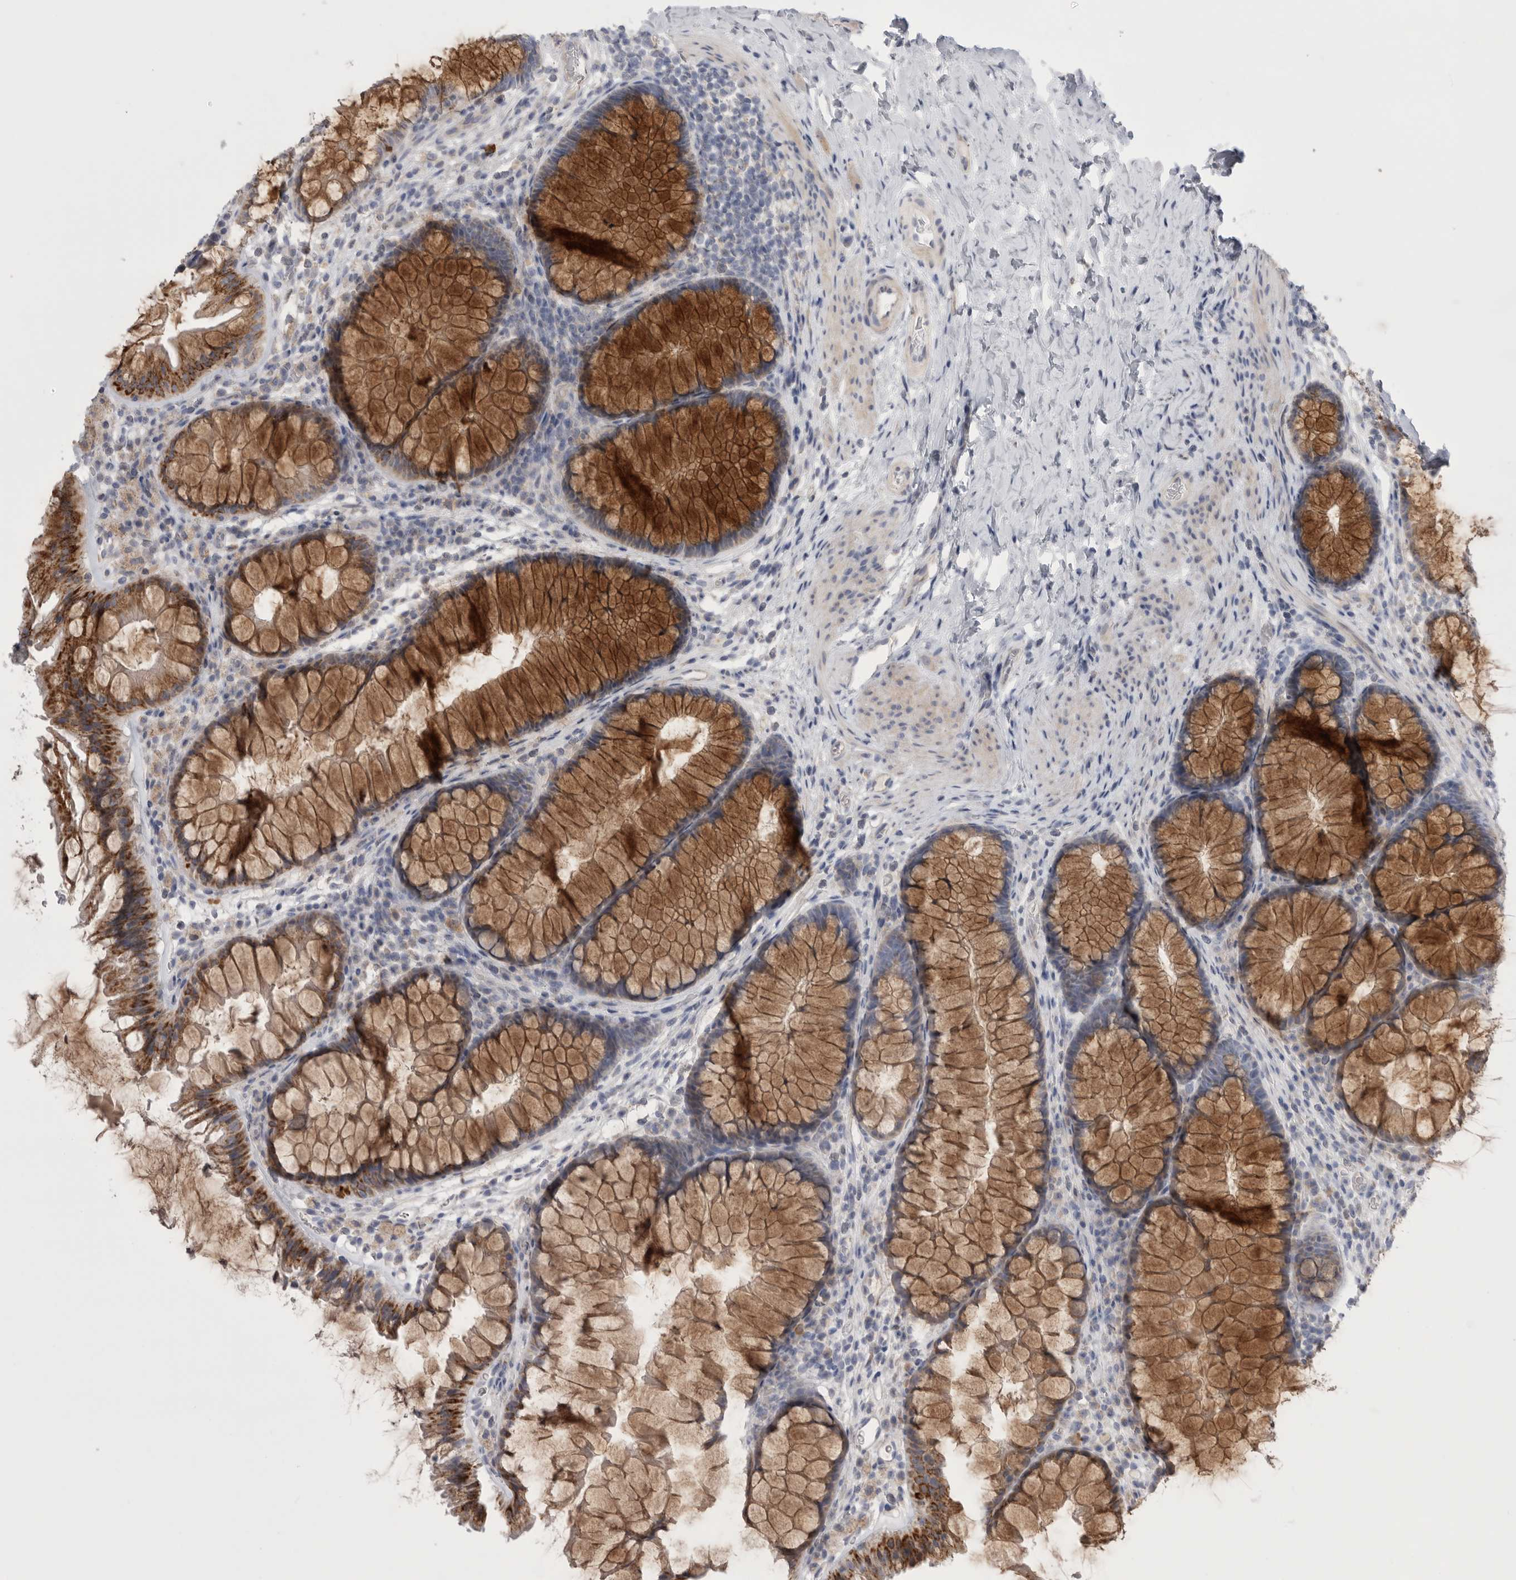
{"staining": {"intensity": "weak", "quantity": ">75%", "location": "cytoplasmic/membranous"}, "tissue": "colon", "cell_type": "Endothelial cells", "image_type": "normal", "snomed": [{"axis": "morphology", "description": "Normal tissue, NOS"}, {"axis": "topography", "description": "Colon"}], "caption": "Human colon stained with a brown dye displays weak cytoplasmic/membranous positive staining in approximately >75% of endothelial cells.", "gene": "CCDC126", "patient": {"sex": "female", "age": 62}}